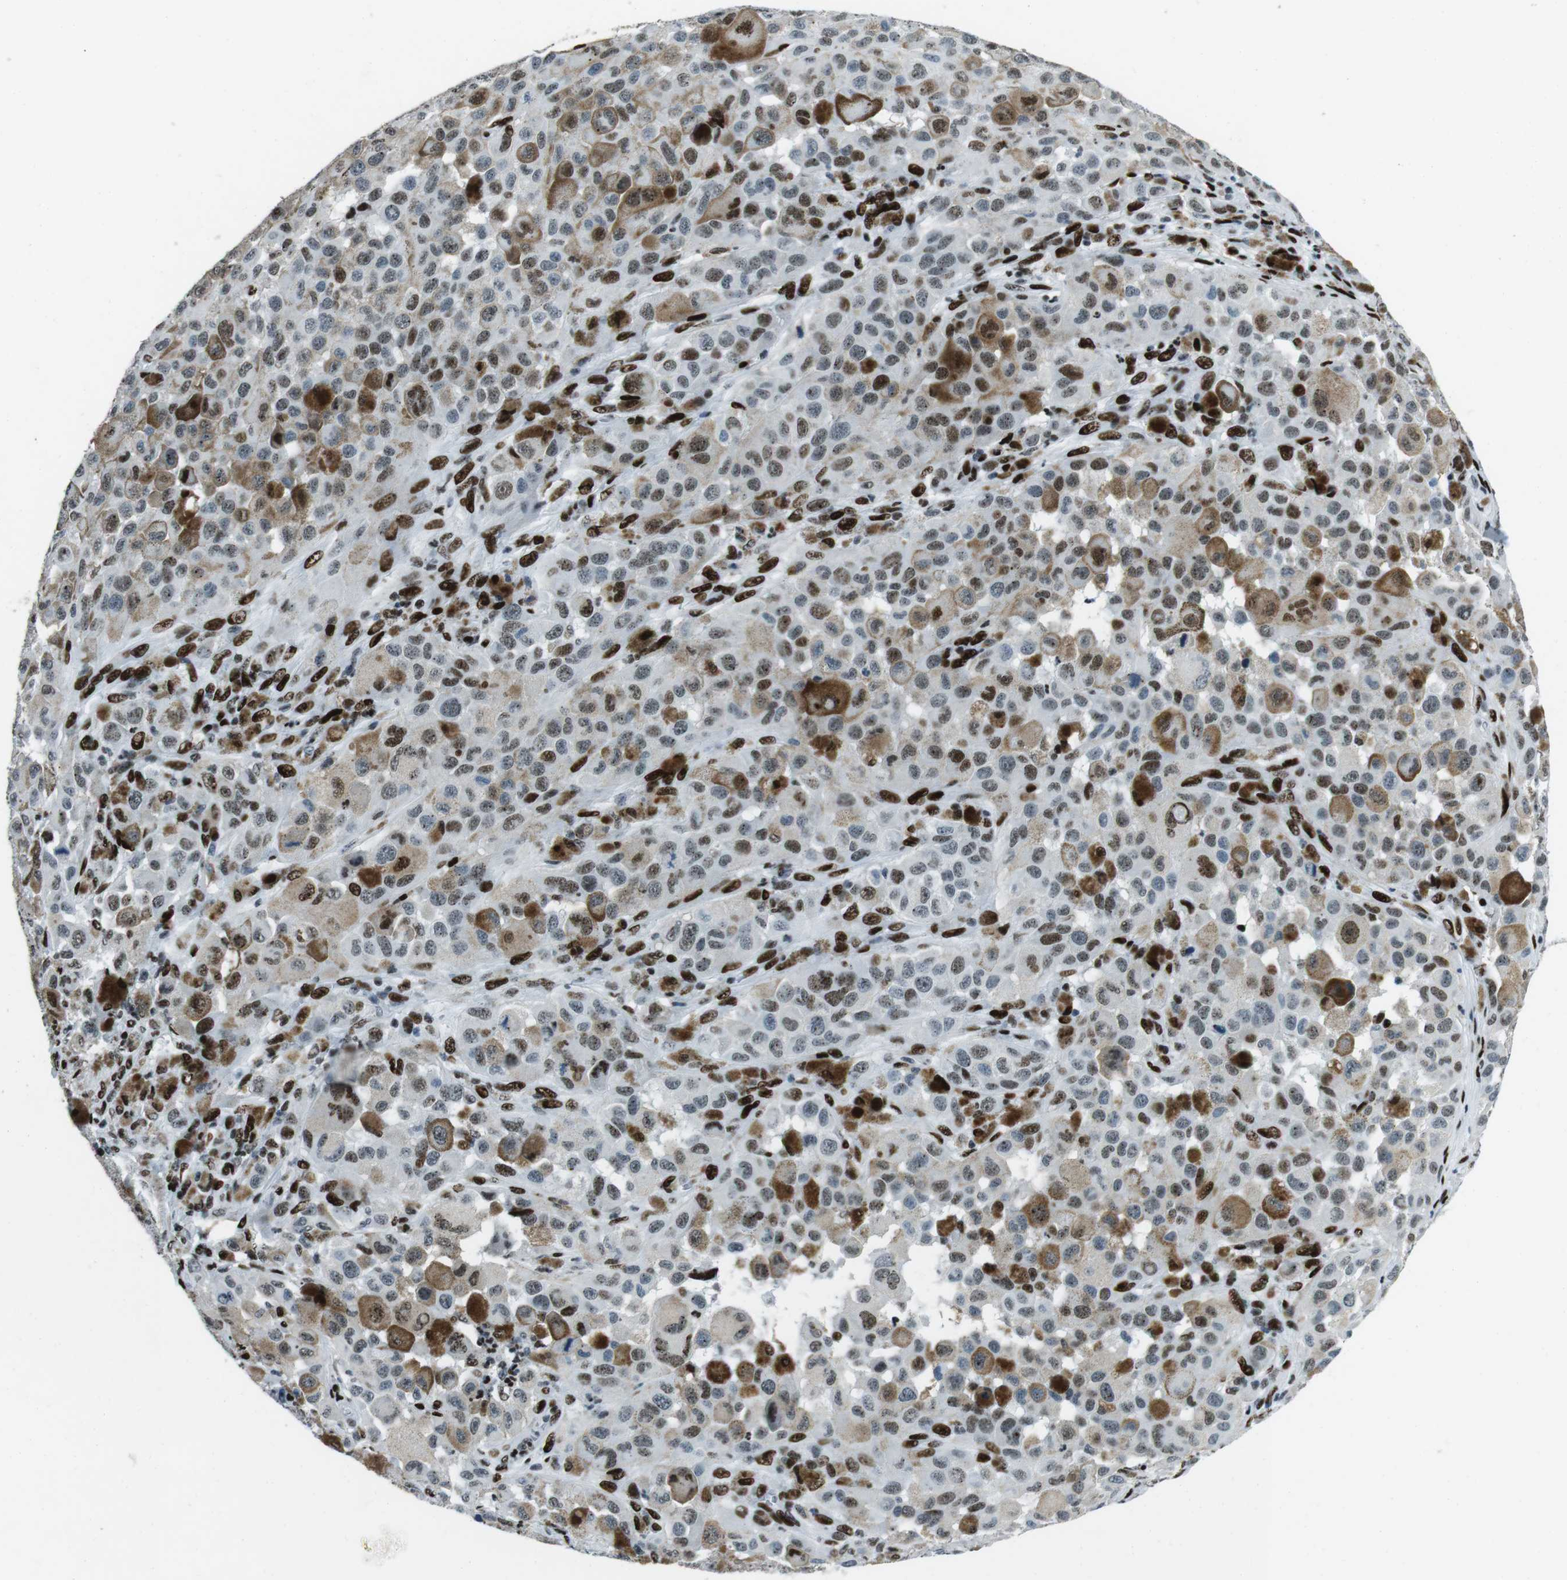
{"staining": {"intensity": "moderate", "quantity": "25%-75%", "location": "nuclear"}, "tissue": "melanoma", "cell_type": "Tumor cells", "image_type": "cancer", "snomed": [{"axis": "morphology", "description": "Malignant melanoma, NOS"}, {"axis": "topography", "description": "Skin"}], "caption": "Immunohistochemical staining of melanoma demonstrates medium levels of moderate nuclear protein positivity in approximately 25%-75% of tumor cells.", "gene": "PML", "patient": {"sex": "male", "age": 96}}